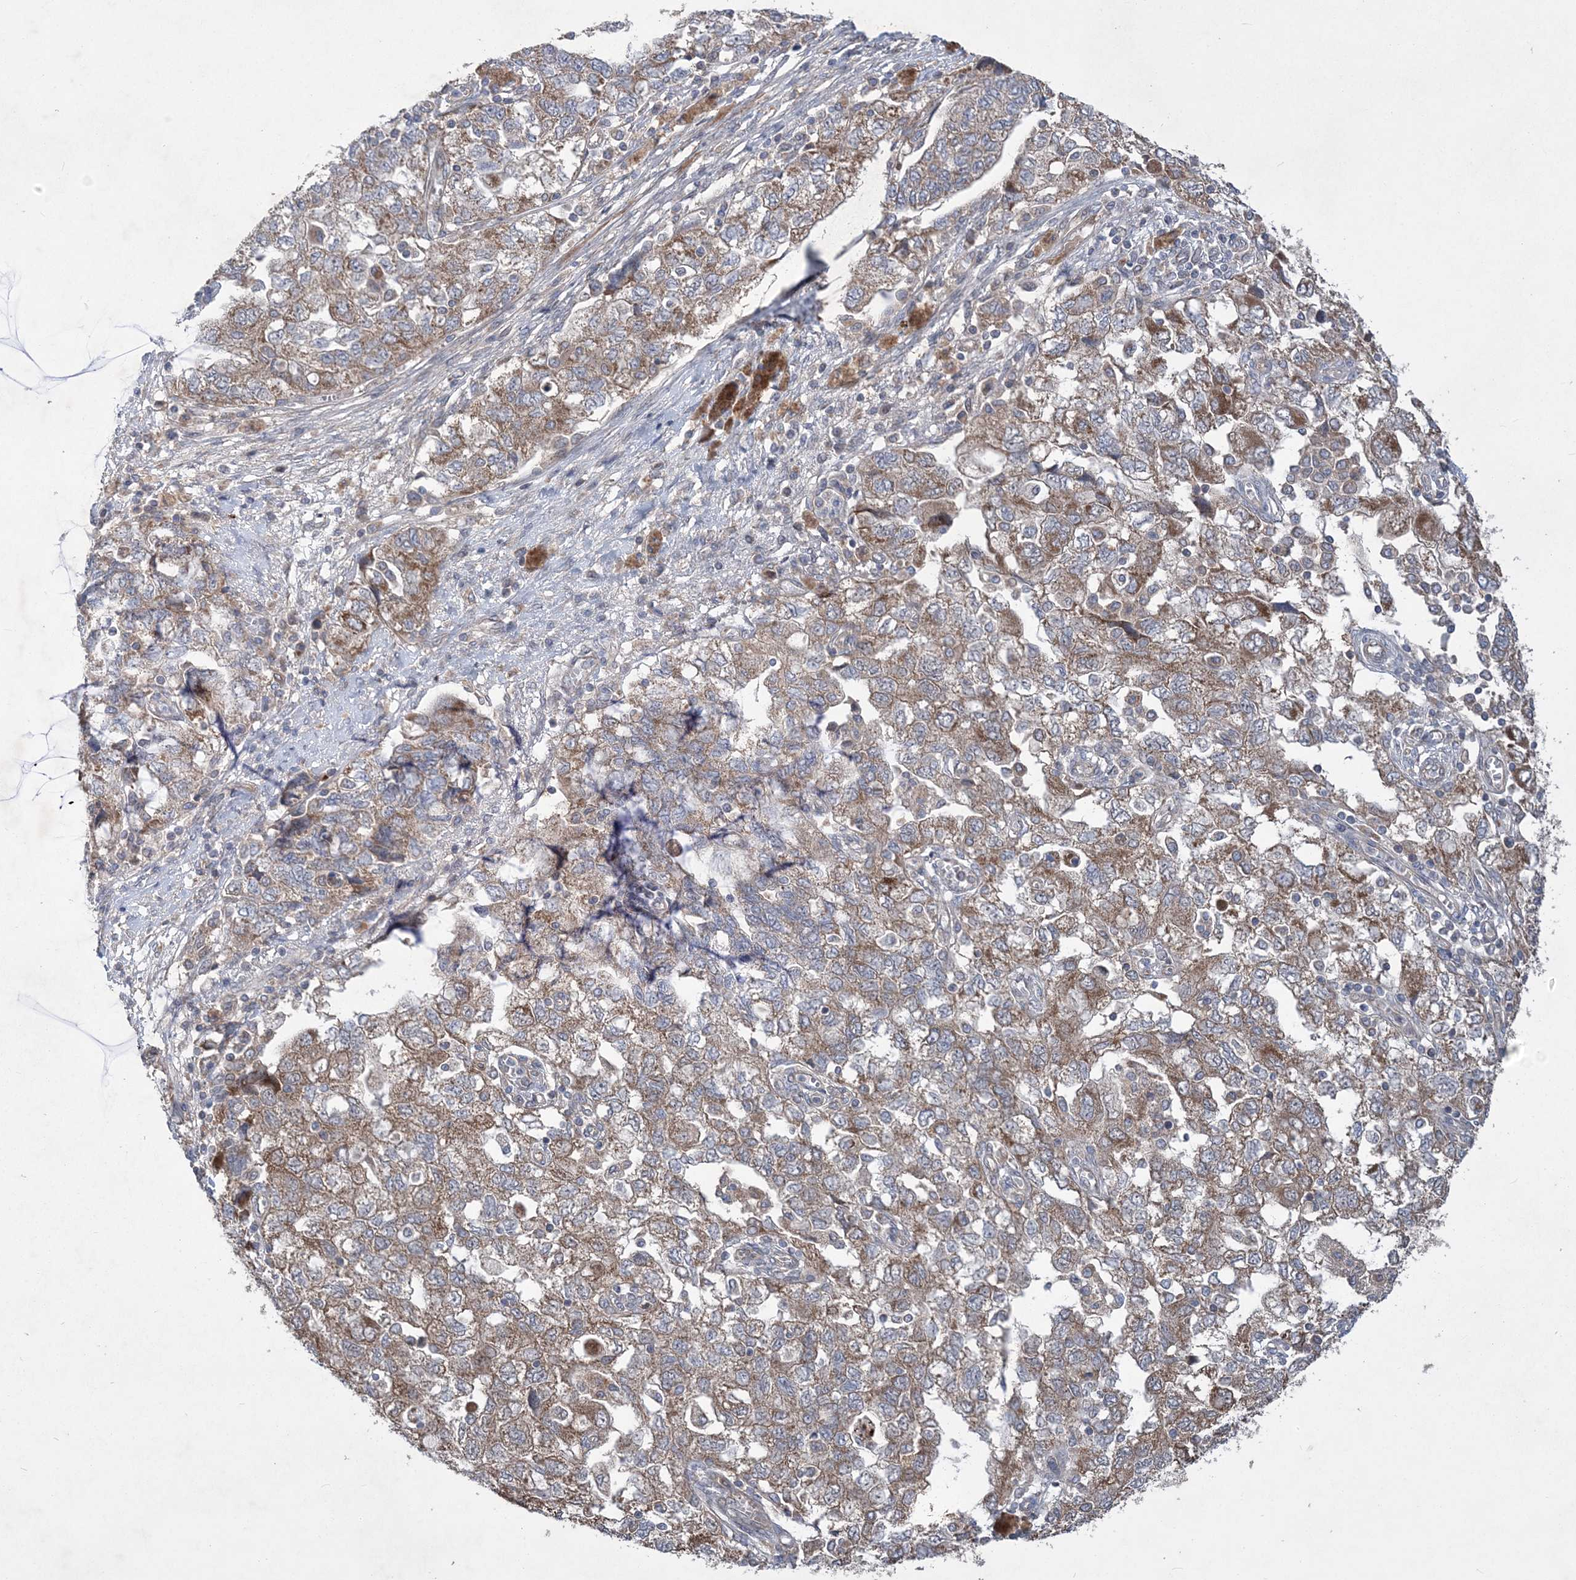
{"staining": {"intensity": "moderate", "quantity": ">75%", "location": "cytoplasmic/membranous"}, "tissue": "ovarian cancer", "cell_type": "Tumor cells", "image_type": "cancer", "snomed": [{"axis": "morphology", "description": "Carcinoma, NOS"}, {"axis": "morphology", "description": "Cystadenocarcinoma, serous, NOS"}, {"axis": "topography", "description": "Ovary"}], "caption": "Moderate cytoplasmic/membranous protein expression is appreciated in approximately >75% of tumor cells in serous cystadenocarcinoma (ovarian).", "gene": "MTRF1L", "patient": {"sex": "female", "age": 69}}